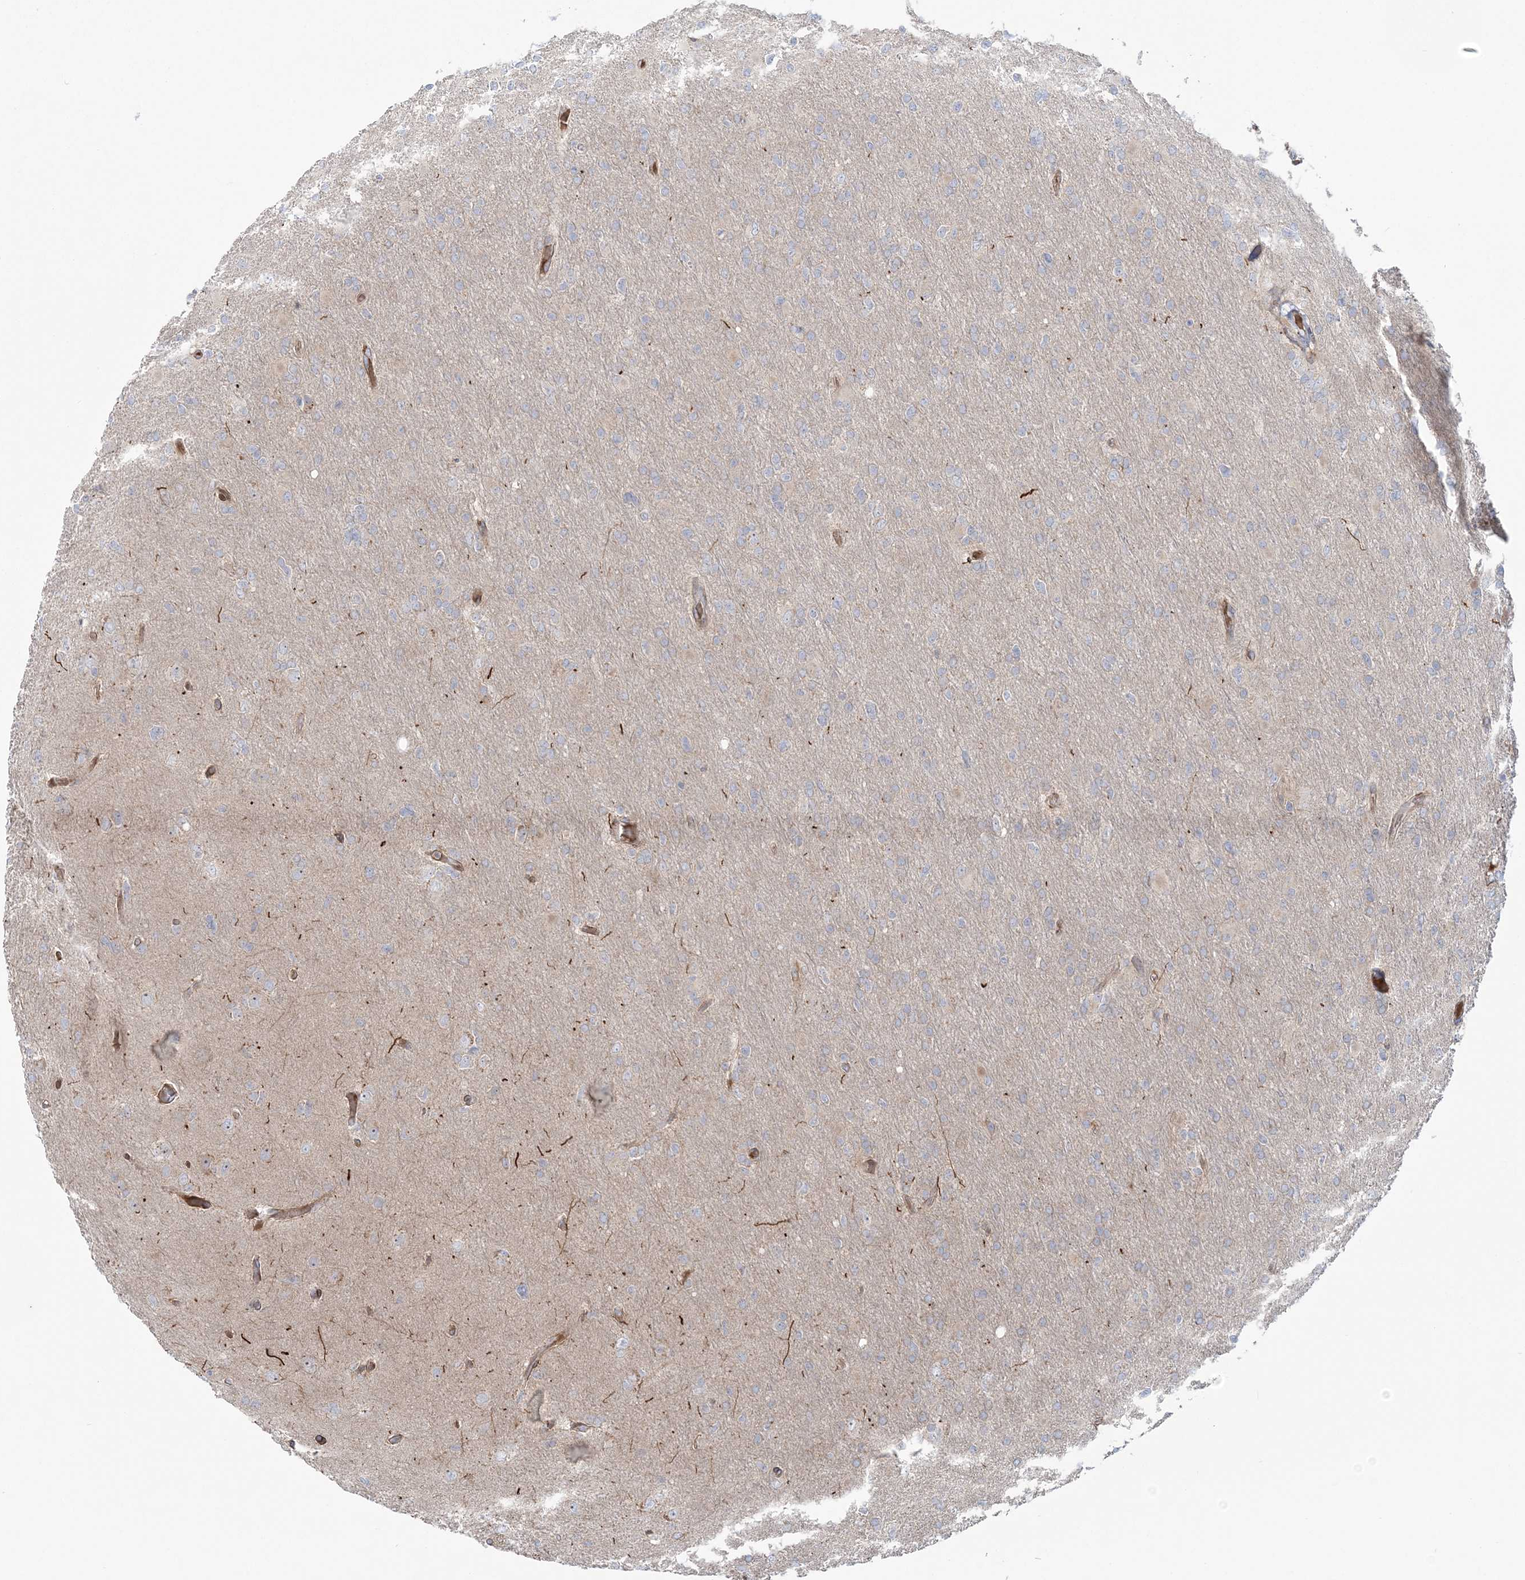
{"staining": {"intensity": "negative", "quantity": "none", "location": "none"}, "tissue": "glioma", "cell_type": "Tumor cells", "image_type": "cancer", "snomed": [{"axis": "morphology", "description": "Glioma, malignant, High grade"}, {"axis": "topography", "description": "Cerebral cortex"}], "caption": "There is no significant expression in tumor cells of glioma.", "gene": "NUDT9", "patient": {"sex": "female", "age": 36}}